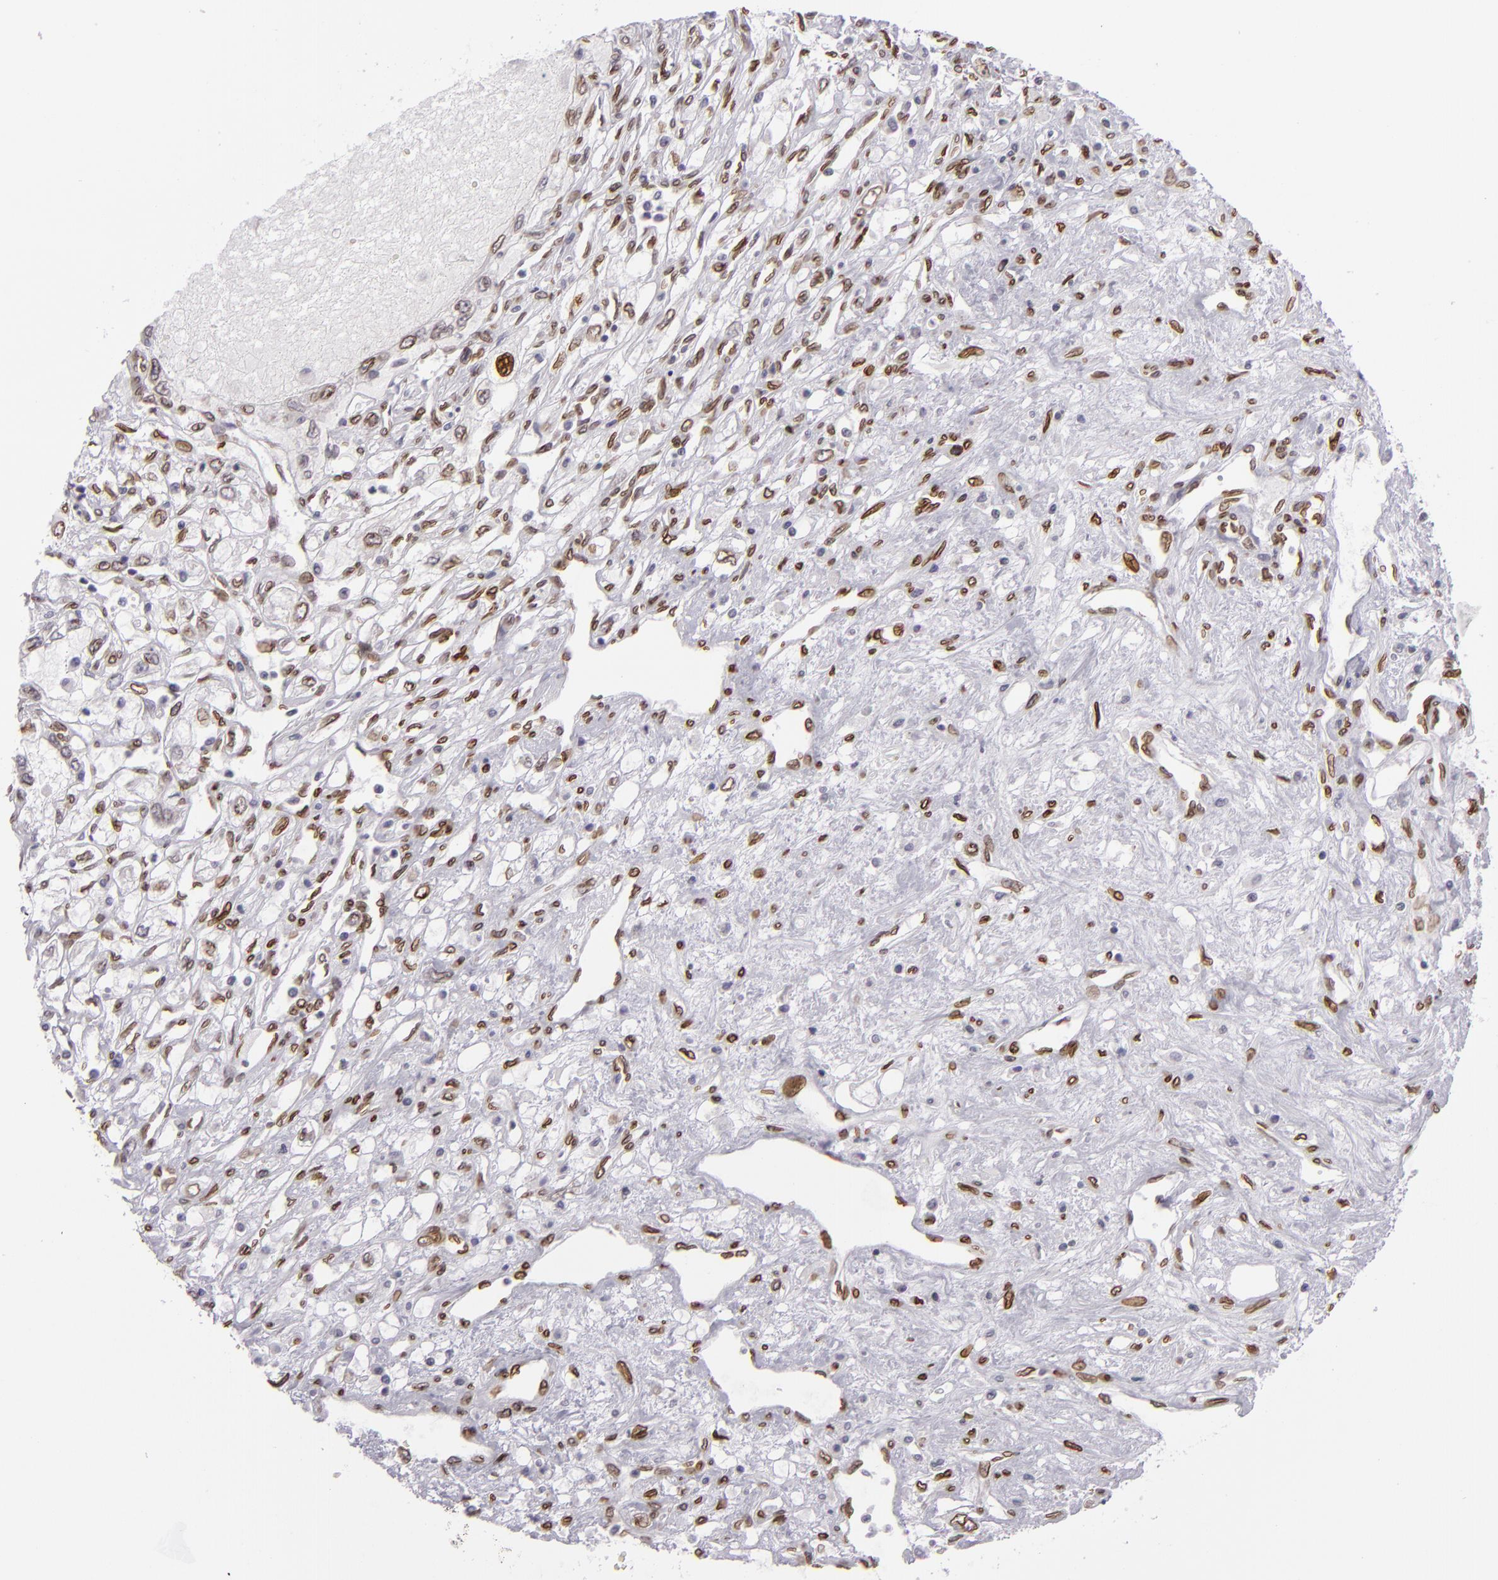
{"staining": {"intensity": "moderate", "quantity": "<25%", "location": "nuclear"}, "tissue": "renal cancer", "cell_type": "Tumor cells", "image_type": "cancer", "snomed": [{"axis": "morphology", "description": "Adenocarcinoma, NOS"}, {"axis": "topography", "description": "Kidney"}], "caption": "Protein staining by immunohistochemistry demonstrates moderate nuclear expression in about <25% of tumor cells in renal cancer (adenocarcinoma). The staining was performed using DAB (3,3'-diaminobenzidine) to visualize the protein expression in brown, while the nuclei were stained in blue with hematoxylin (Magnification: 20x).", "gene": "EMD", "patient": {"sex": "male", "age": 57}}